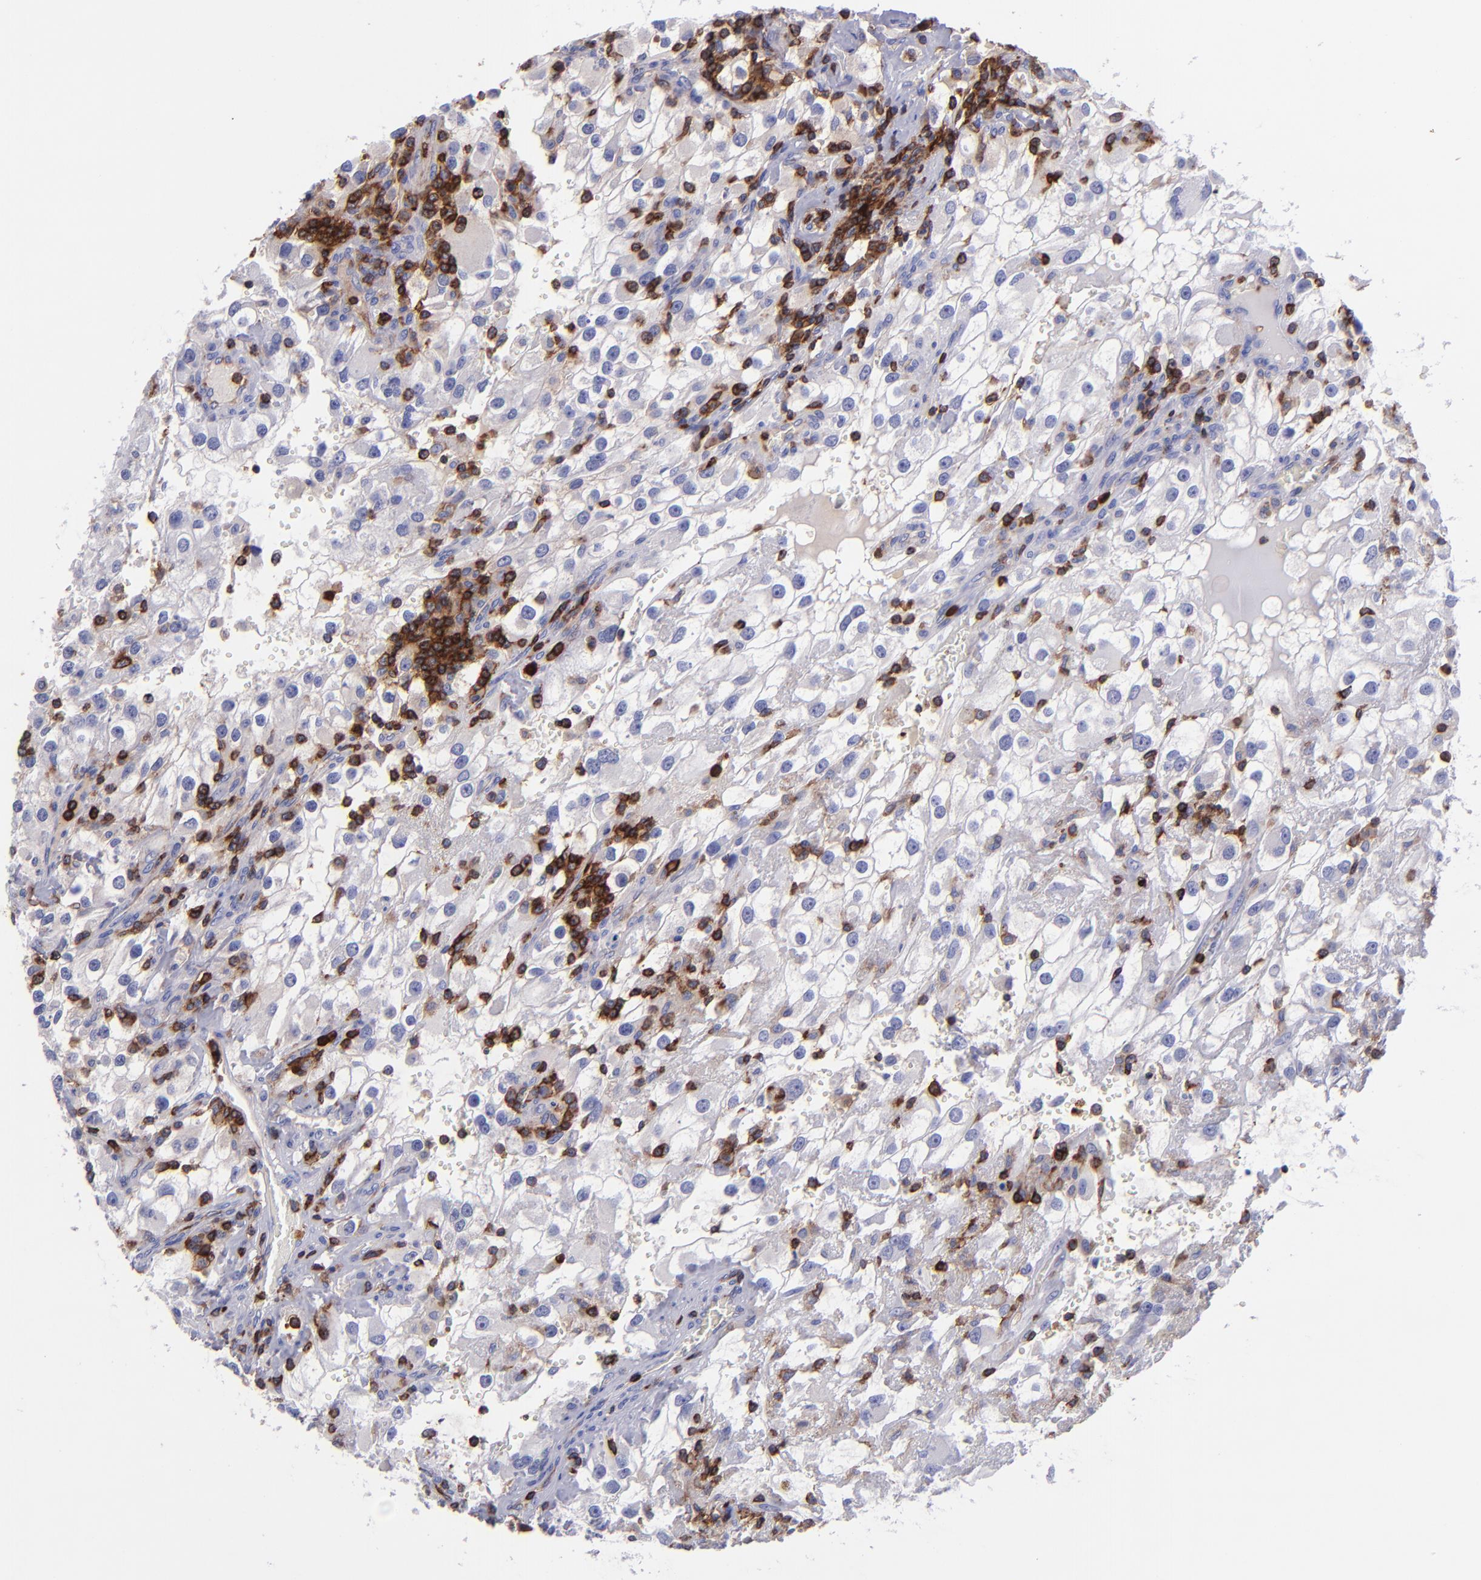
{"staining": {"intensity": "negative", "quantity": "none", "location": "none"}, "tissue": "renal cancer", "cell_type": "Tumor cells", "image_type": "cancer", "snomed": [{"axis": "morphology", "description": "Adenocarcinoma, NOS"}, {"axis": "topography", "description": "Kidney"}], "caption": "Adenocarcinoma (renal) was stained to show a protein in brown. There is no significant staining in tumor cells.", "gene": "ICAM3", "patient": {"sex": "female", "age": 52}}